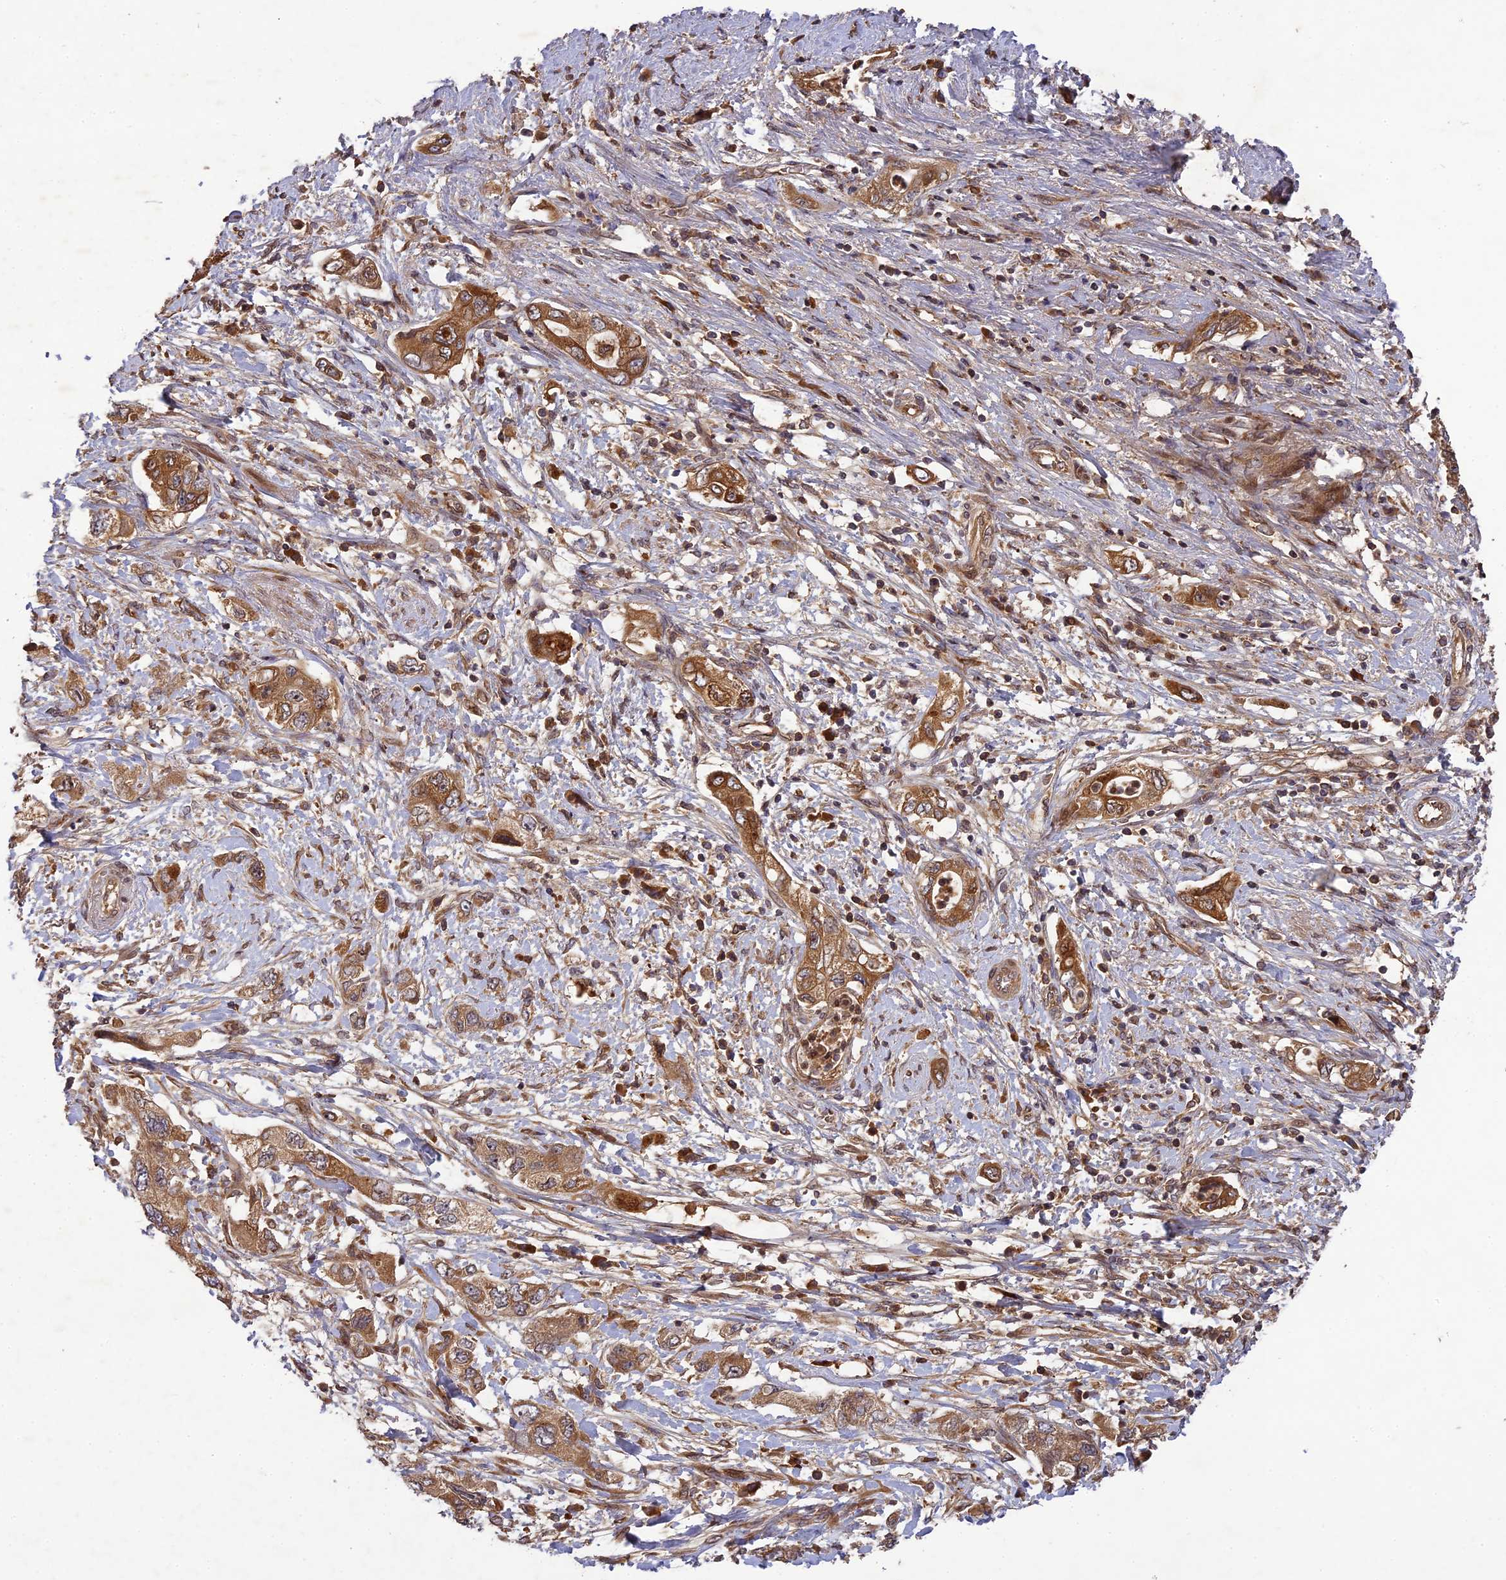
{"staining": {"intensity": "moderate", "quantity": ">75%", "location": "cytoplasmic/membranous"}, "tissue": "pancreatic cancer", "cell_type": "Tumor cells", "image_type": "cancer", "snomed": [{"axis": "morphology", "description": "Adenocarcinoma, NOS"}, {"axis": "topography", "description": "Pancreas"}], "caption": "Brown immunohistochemical staining in human pancreatic cancer exhibits moderate cytoplasmic/membranous expression in about >75% of tumor cells.", "gene": "TMUB2", "patient": {"sex": "female", "age": 73}}